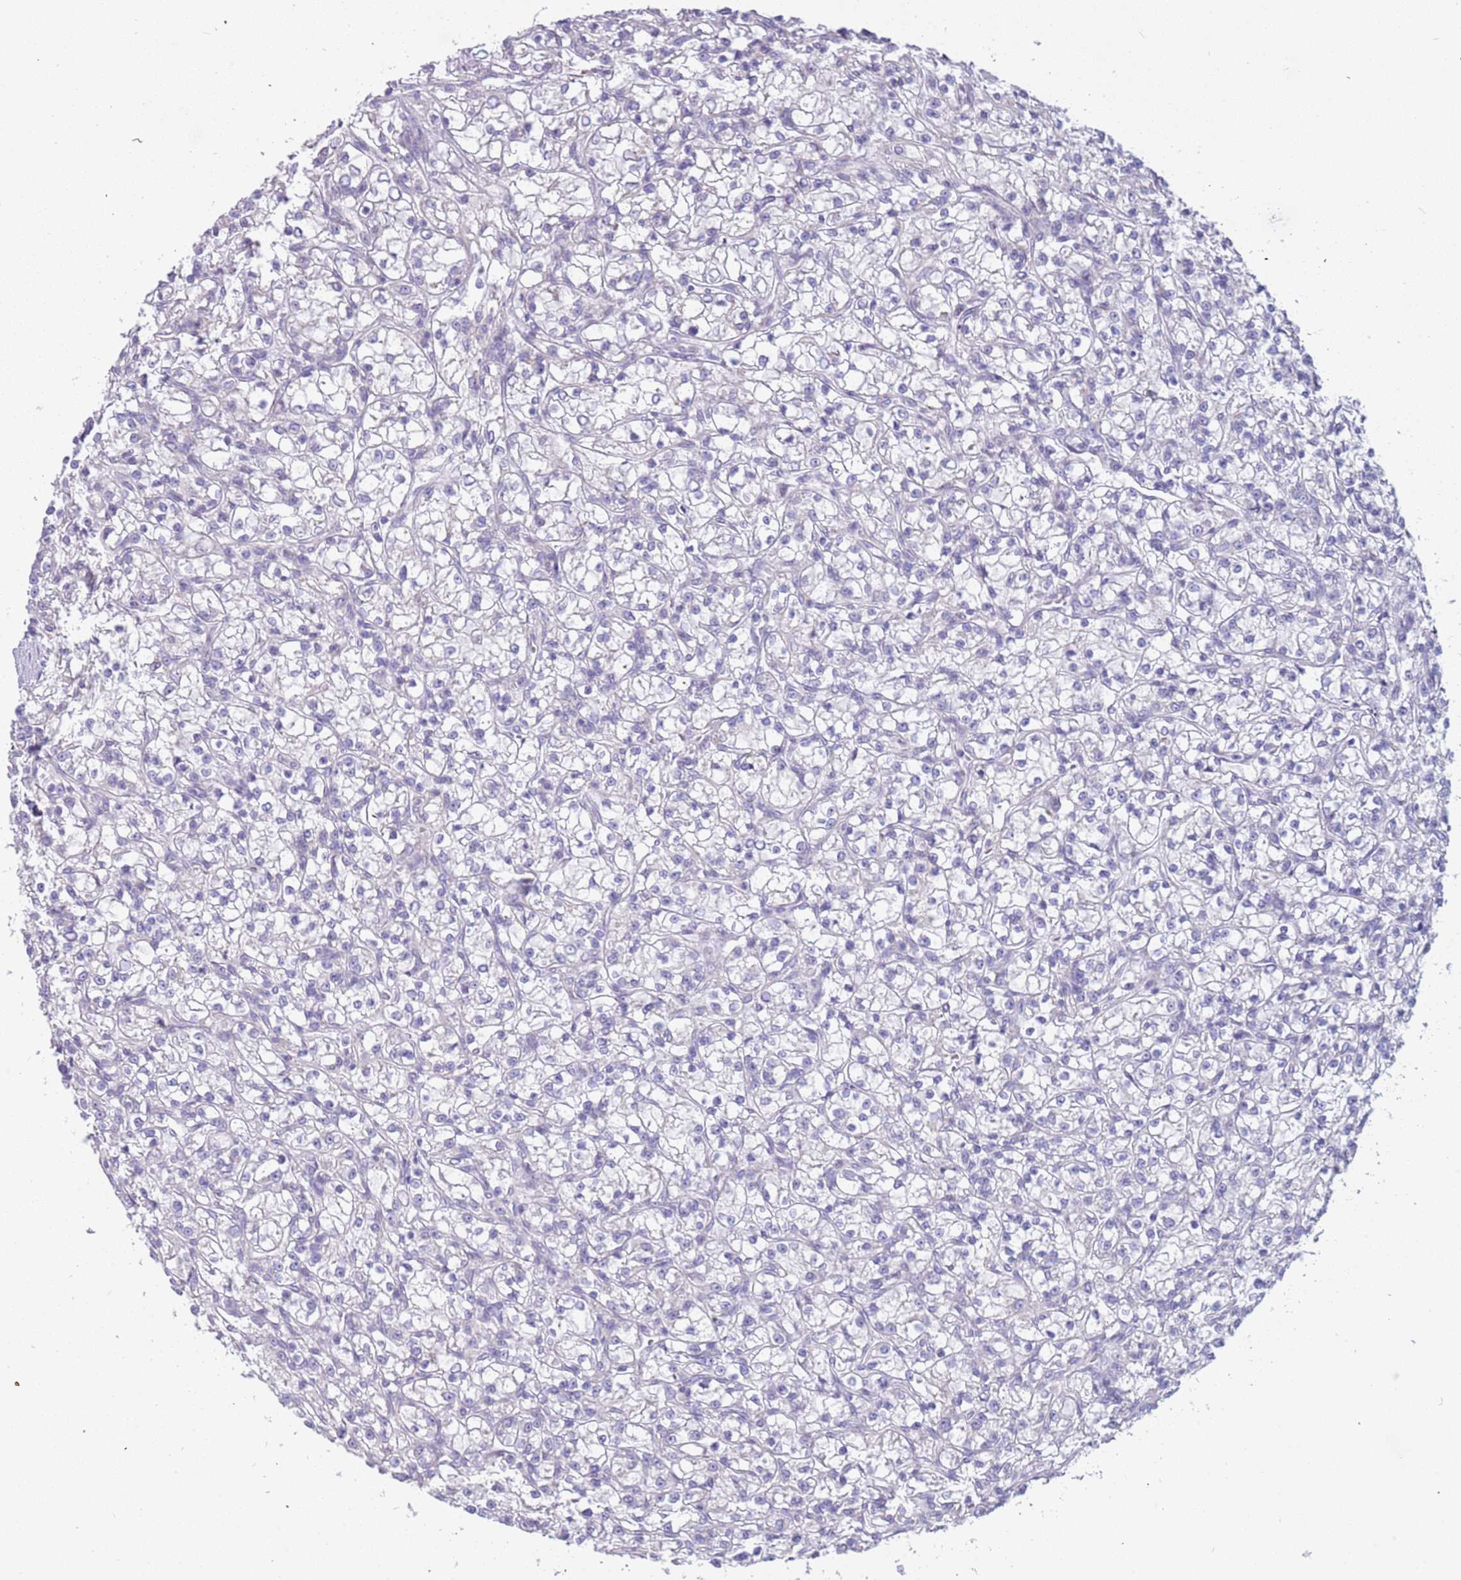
{"staining": {"intensity": "negative", "quantity": "none", "location": "none"}, "tissue": "renal cancer", "cell_type": "Tumor cells", "image_type": "cancer", "snomed": [{"axis": "morphology", "description": "Adenocarcinoma, NOS"}, {"axis": "topography", "description": "Kidney"}], "caption": "Histopathology image shows no significant protein staining in tumor cells of renal adenocarcinoma.", "gene": "RHCG", "patient": {"sex": "female", "age": 59}}